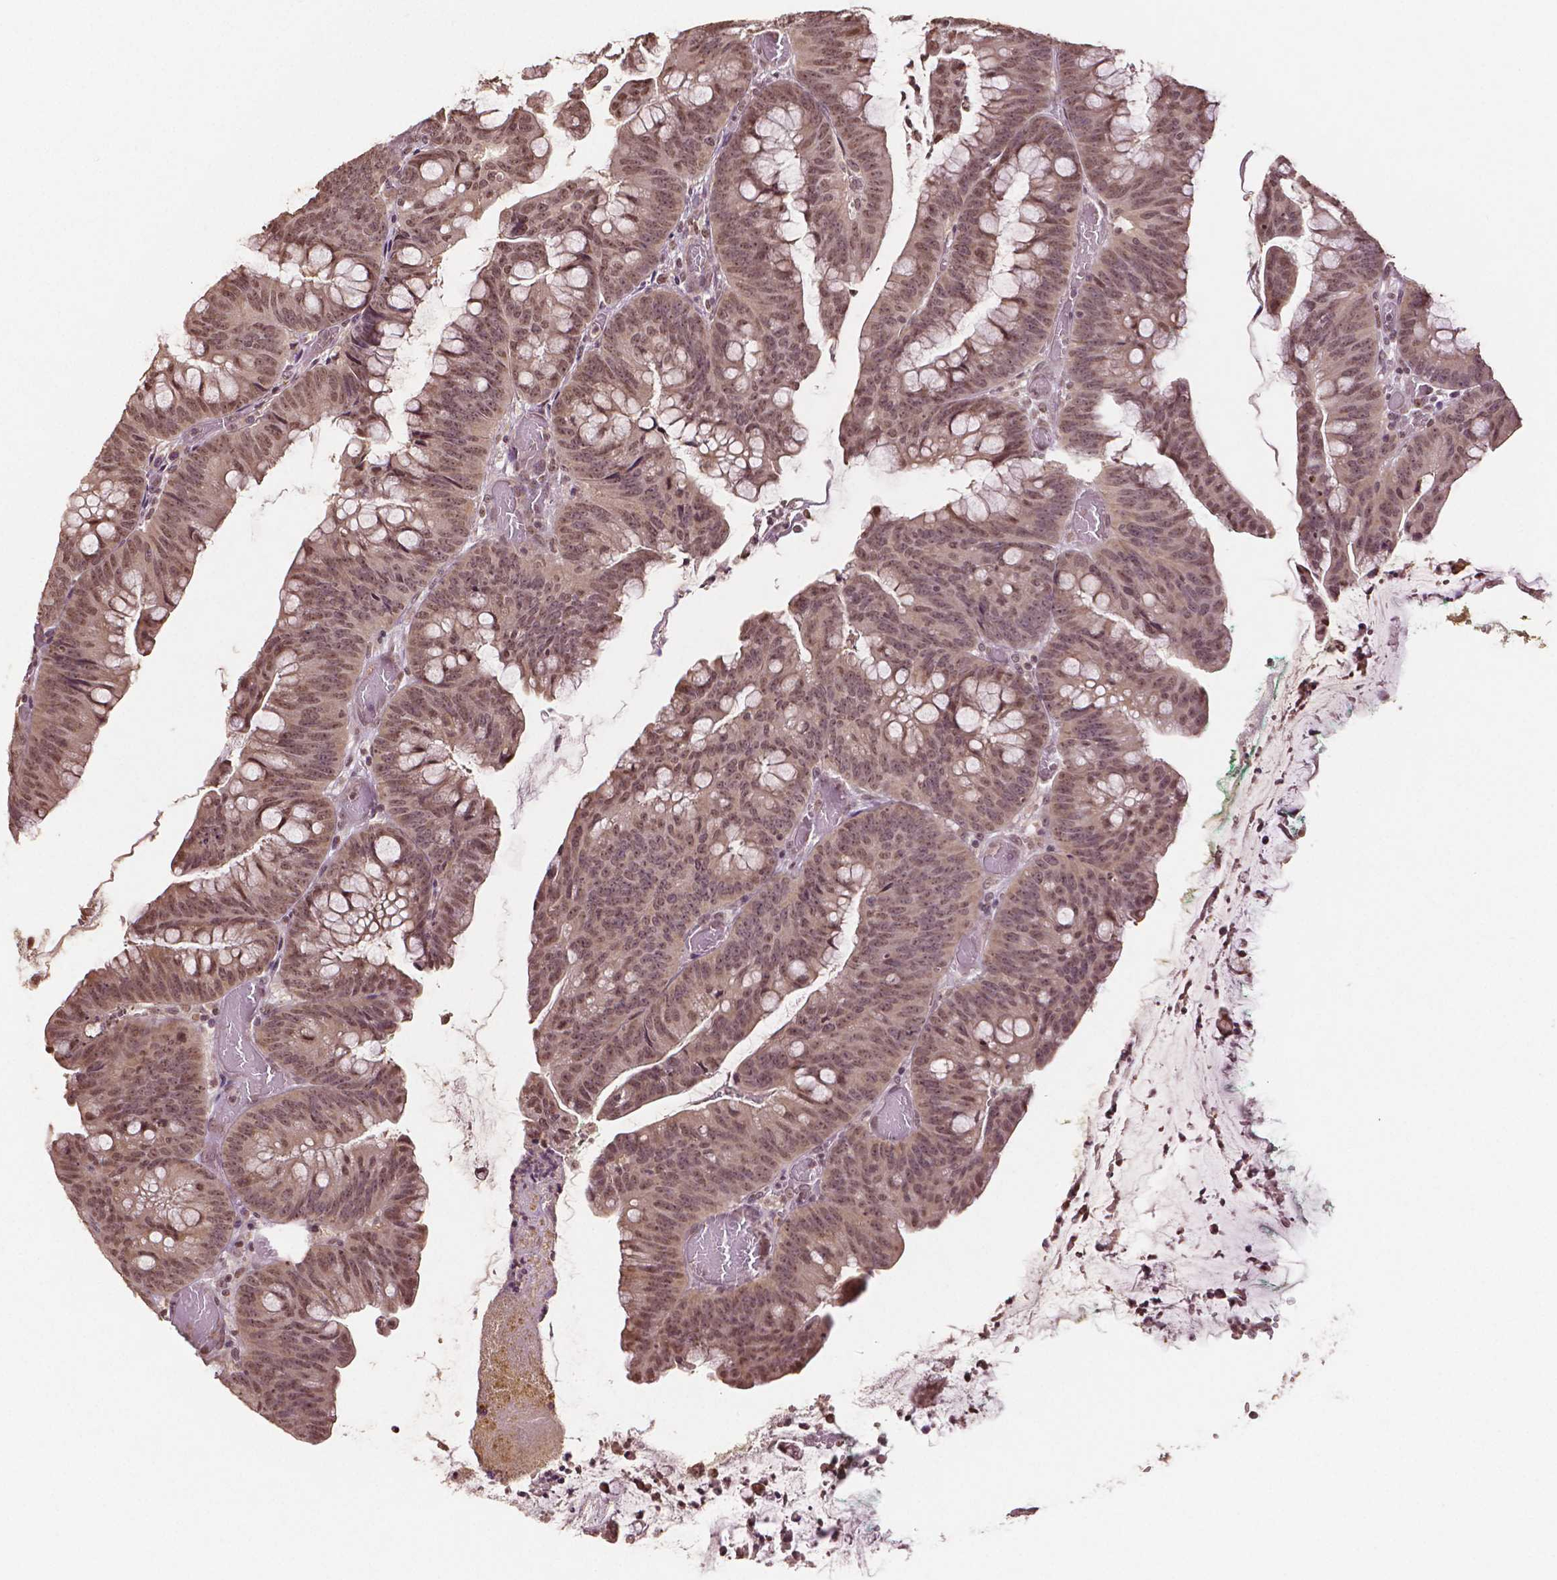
{"staining": {"intensity": "moderate", "quantity": ">75%", "location": "nuclear"}, "tissue": "colorectal cancer", "cell_type": "Tumor cells", "image_type": "cancer", "snomed": [{"axis": "morphology", "description": "Adenocarcinoma, NOS"}, {"axis": "topography", "description": "Colon"}], "caption": "Immunohistochemistry (IHC) of colorectal cancer displays medium levels of moderate nuclear expression in approximately >75% of tumor cells.", "gene": "DEK", "patient": {"sex": "male", "age": 62}}